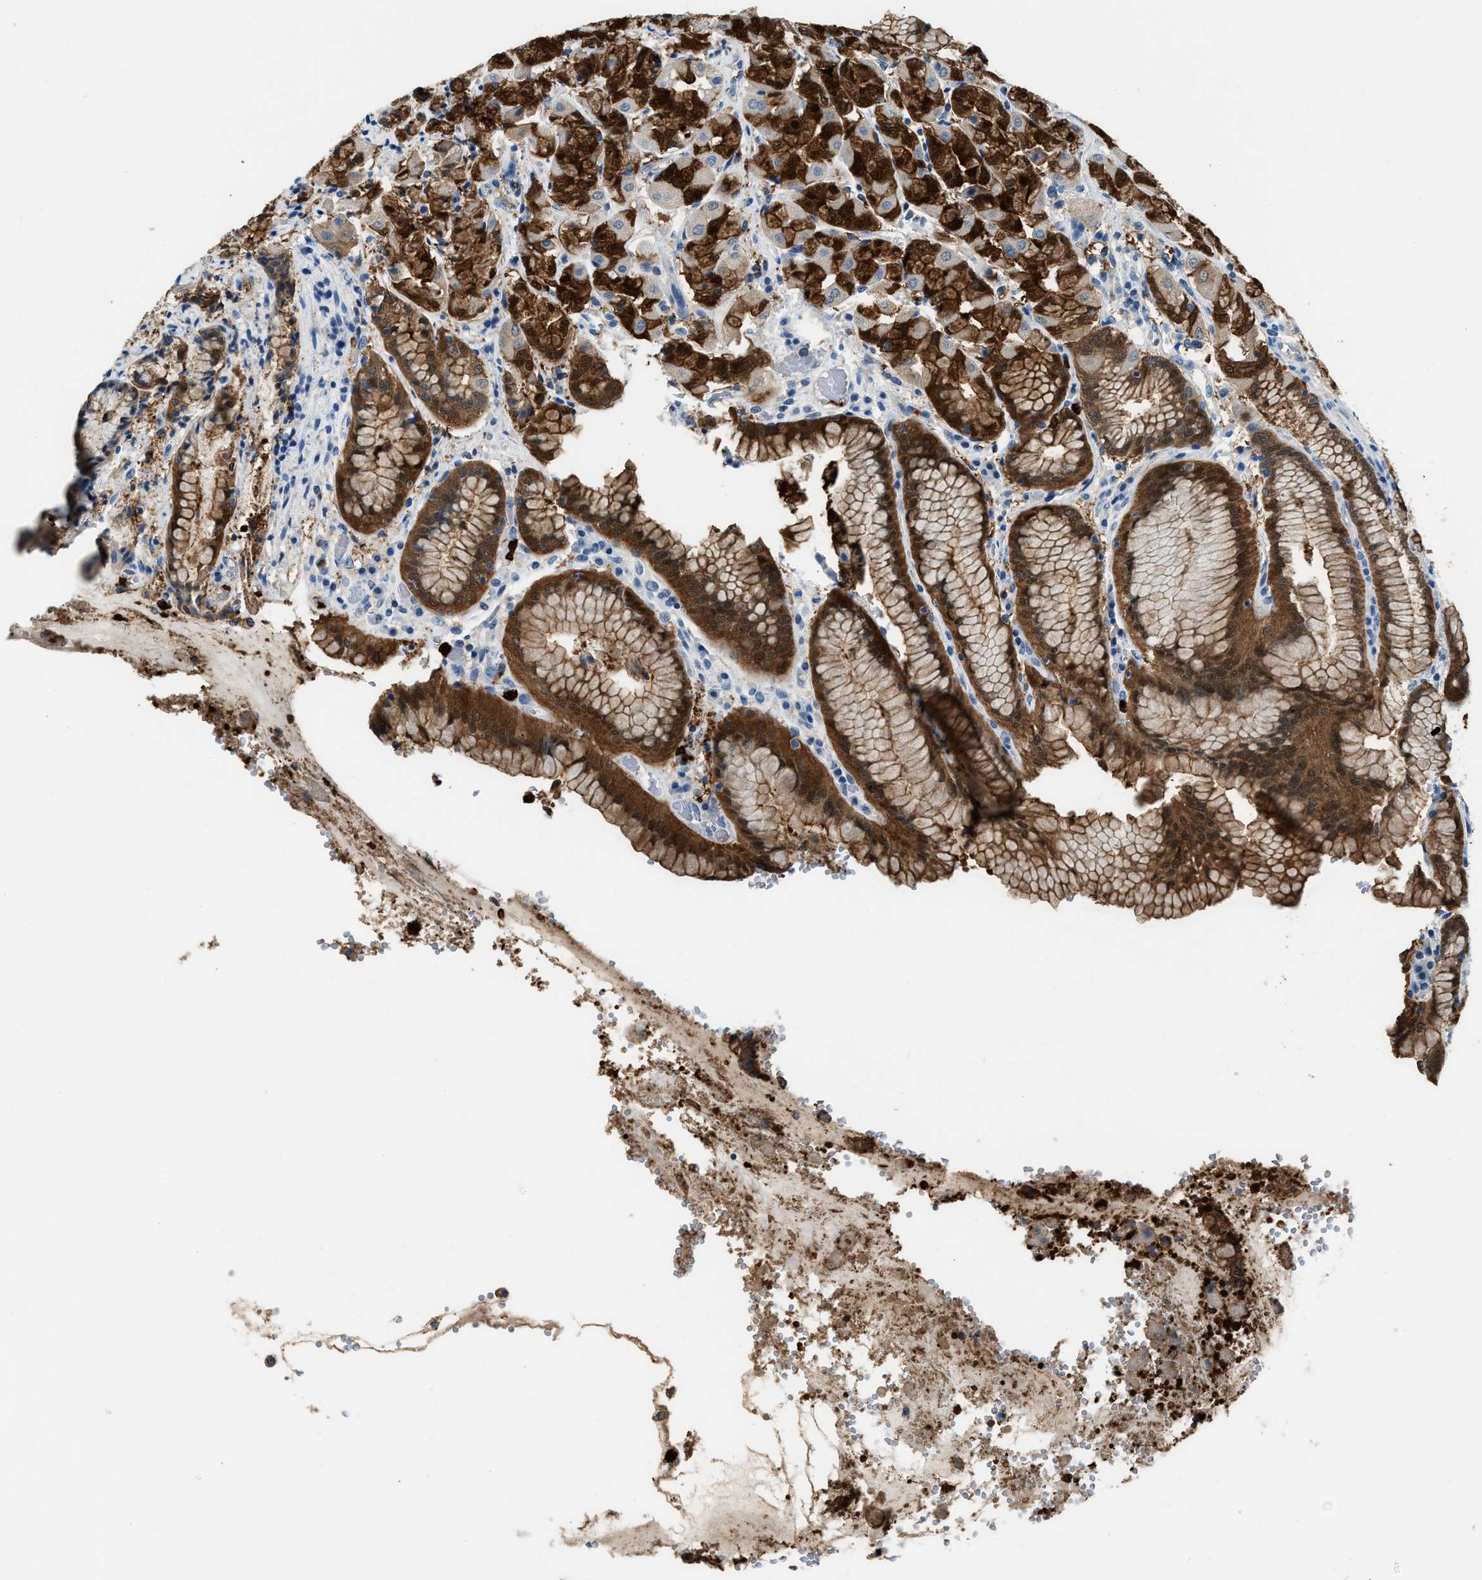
{"staining": {"intensity": "strong", "quantity": ">75%", "location": "cytoplasmic/membranous,nuclear"}, "tissue": "stomach", "cell_type": "Glandular cells", "image_type": "normal", "snomed": [{"axis": "morphology", "description": "Normal tissue, NOS"}, {"axis": "topography", "description": "Stomach"}, {"axis": "topography", "description": "Stomach, lower"}], "caption": "Brown immunohistochemical staining in unremarkable human stomach demonstrates strong cytoplasmic/membranous,nuclear positivity in approximately >75% of glandular cells.", "gene": "ANXA3", "patient": {"sex": "female", "age": 56}}